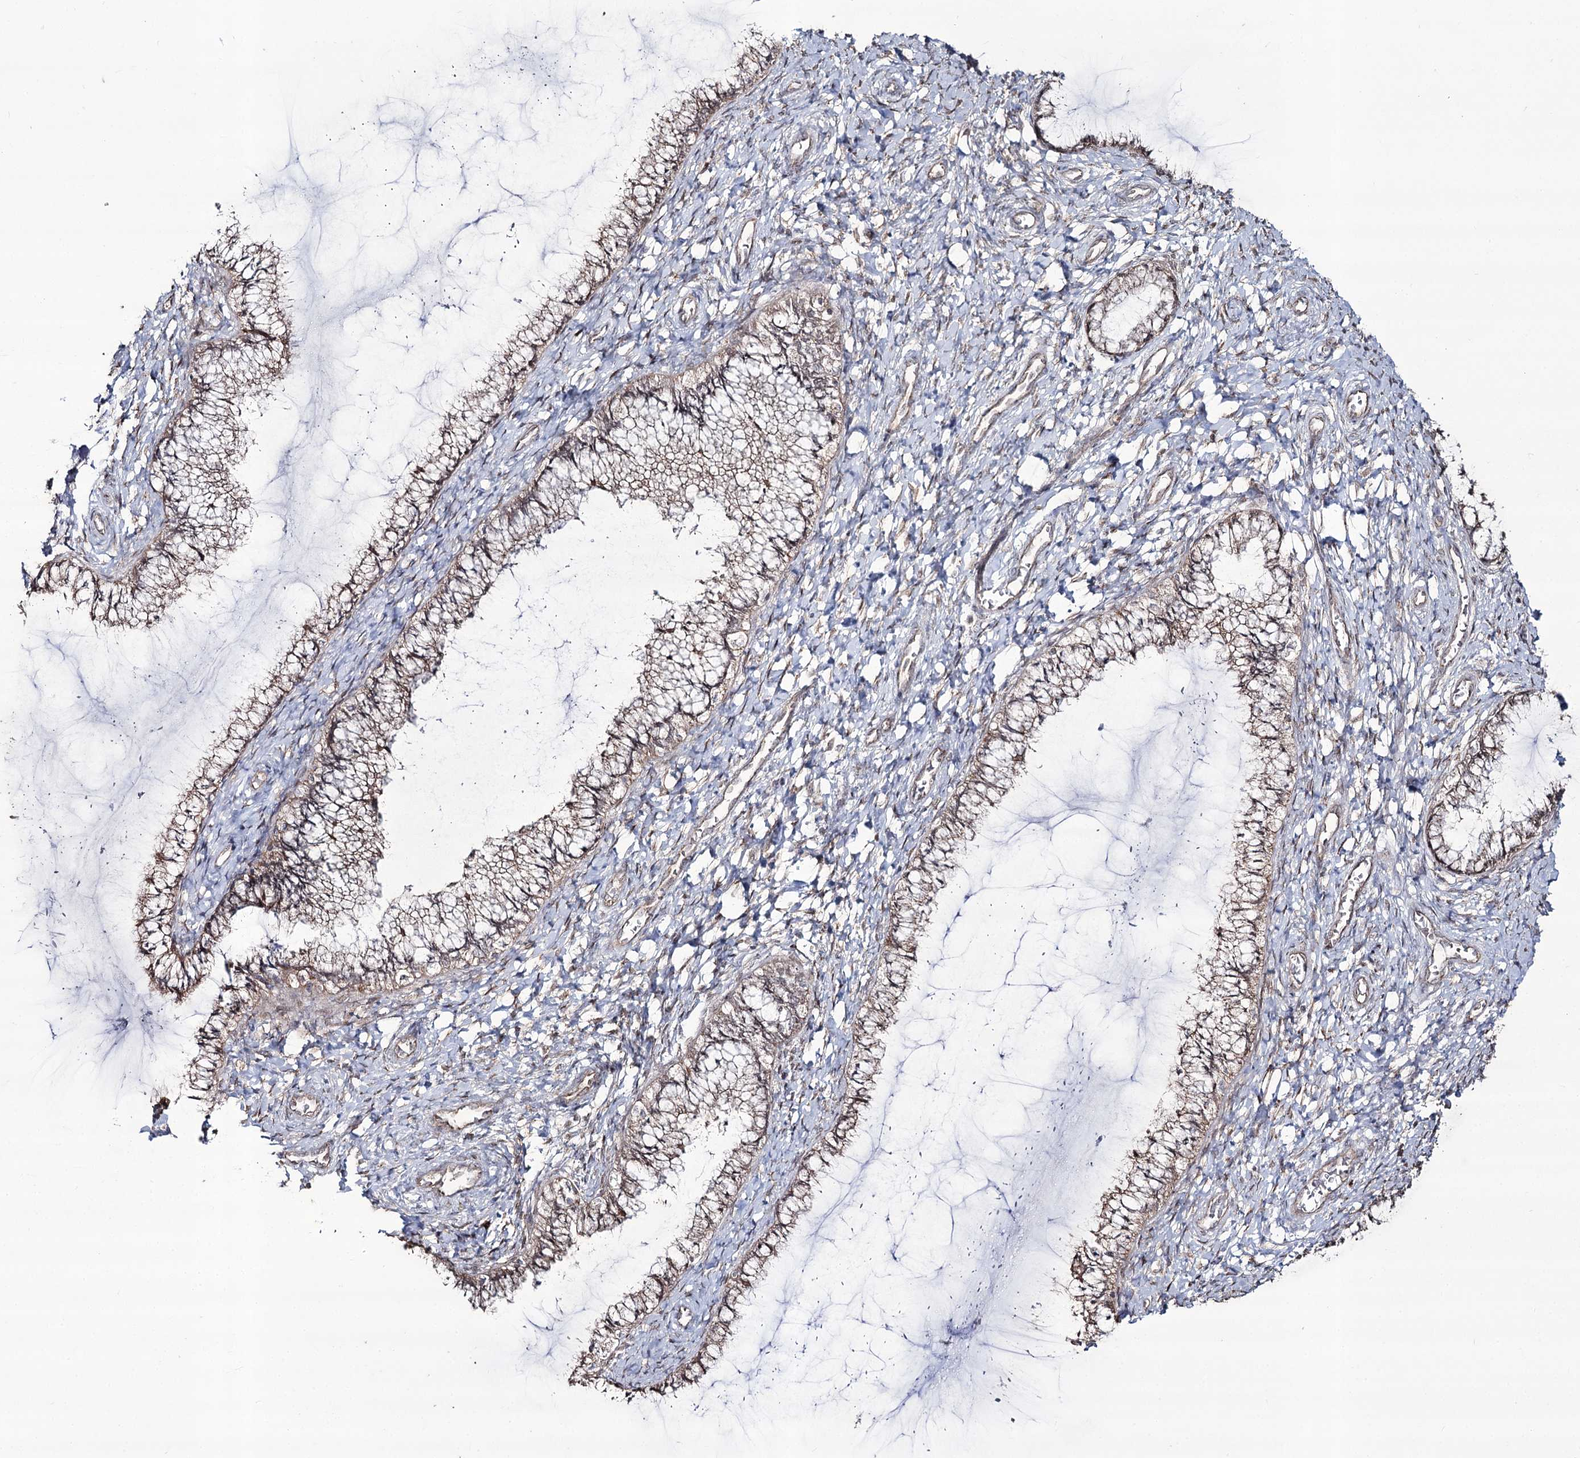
{"staining": {"intensity": "moderate", "quantity": "25%-75%", "location": "cytoplasmic/membranous"}, "tissue": "cervix", "cell_type": "Glandular cells", "image_type": "normal", "snomed": [{"axis": "morphology", "description": "Normal tissue, NOS"}, {"axis": "morphology", "description": "Adenocarcinoma, NOS"}, {"axis": "topography", "description": "Cervix"}], "caption": "The immunohistochemical stain highlights moderate cytoplasmic/membranous positivity in glandular cells of unremarkable cervix.", "gene": "REXO2", "patient": {"sex": "female", "age": 29}}